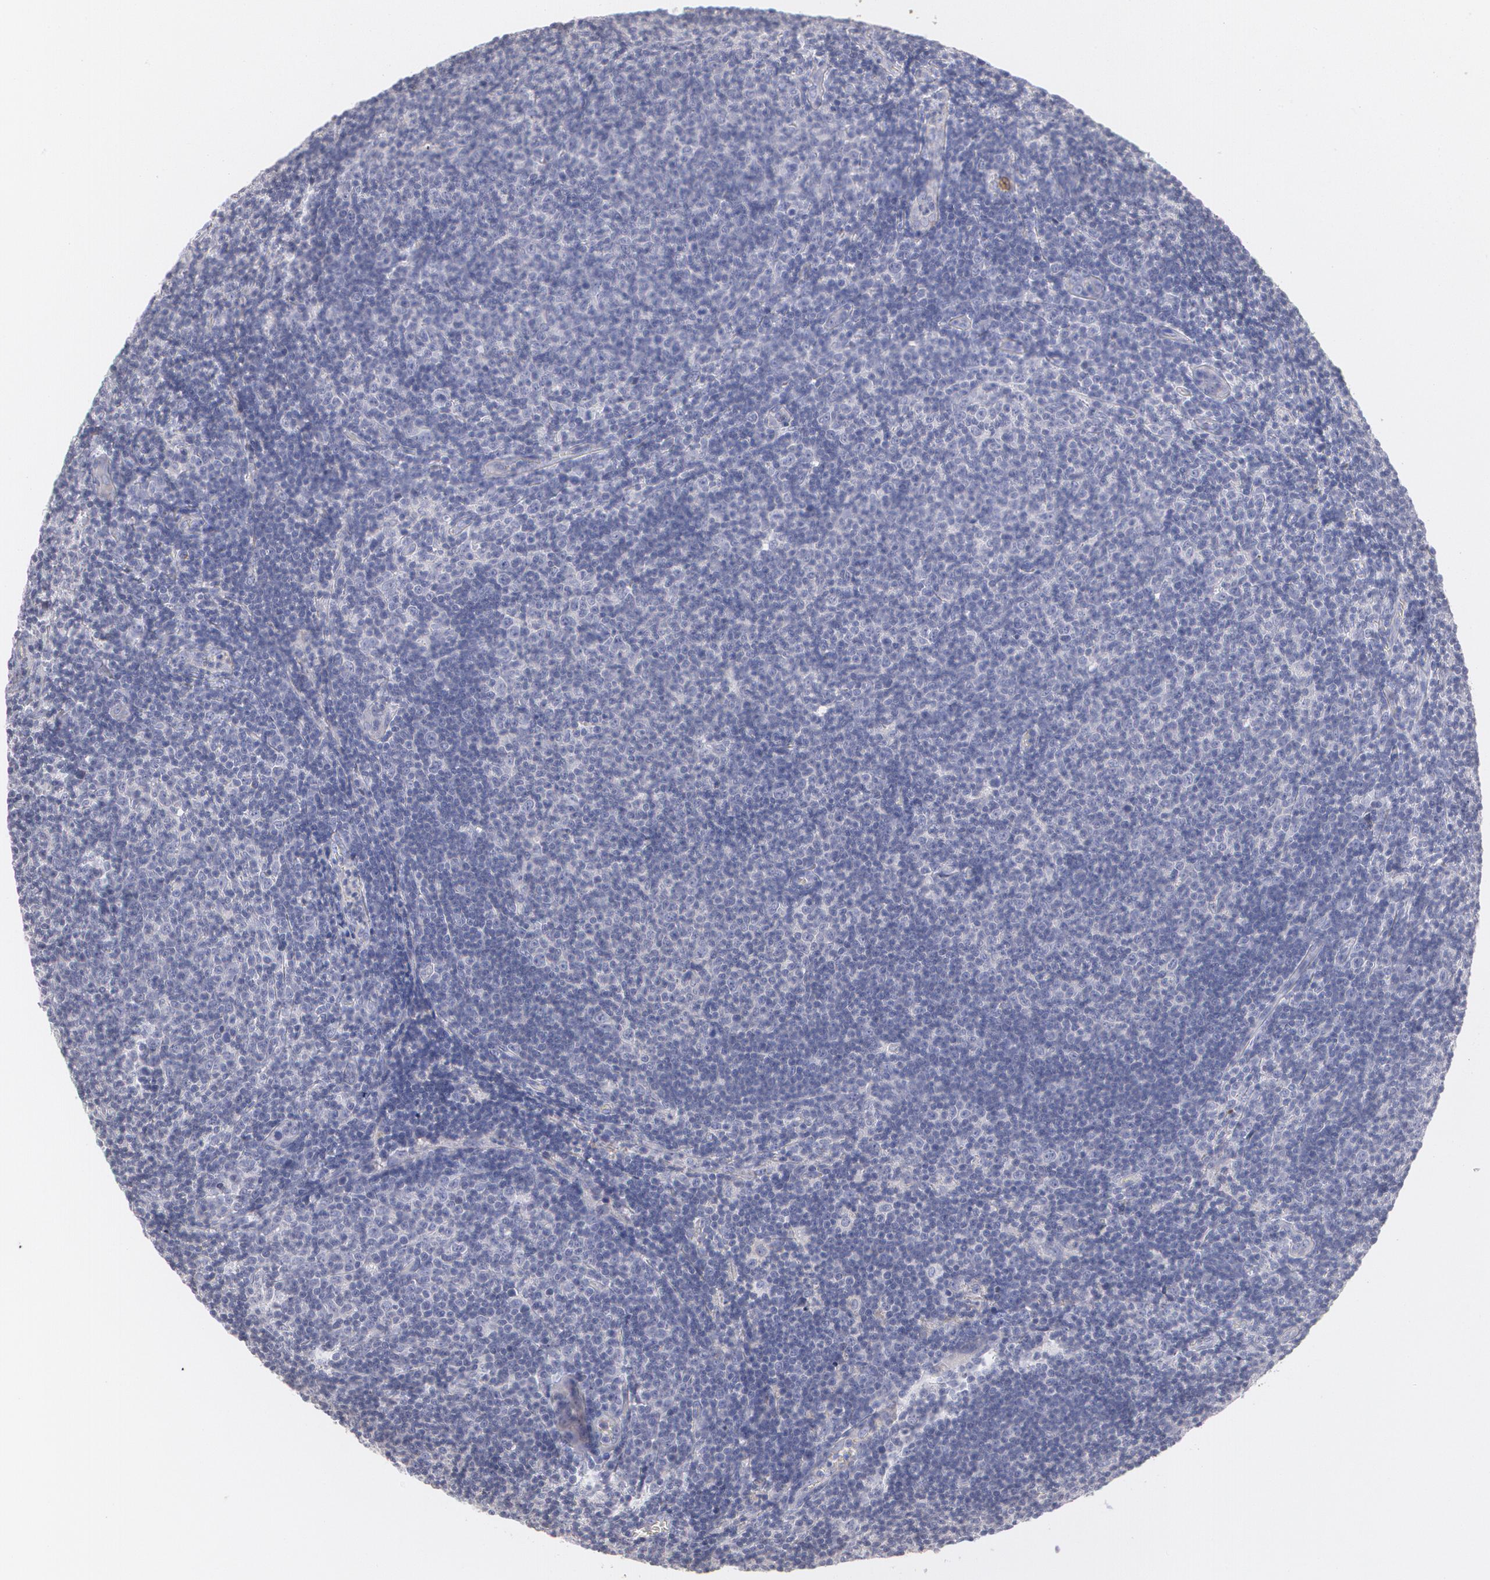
{"staining": {"intensity": "negative", "quantity": "none", "location": "none"}, "tissue": "lymphoma", "cell_type": "Tumor cells", "image_type": "cancer", "snomed": [{"axis": "morphology", "description": "Malignant lymphoma, non-Hodgkin's type, Low grade"}, {"axis": "topography", "description": "Lymph node"}], "caption": "Tumor cells show no significant staining in malignant lymphoma, non-Hodgkin's type (low-grade).", "gene": "SERPINA1", "patient": {"sex": "male", "age": 49}}